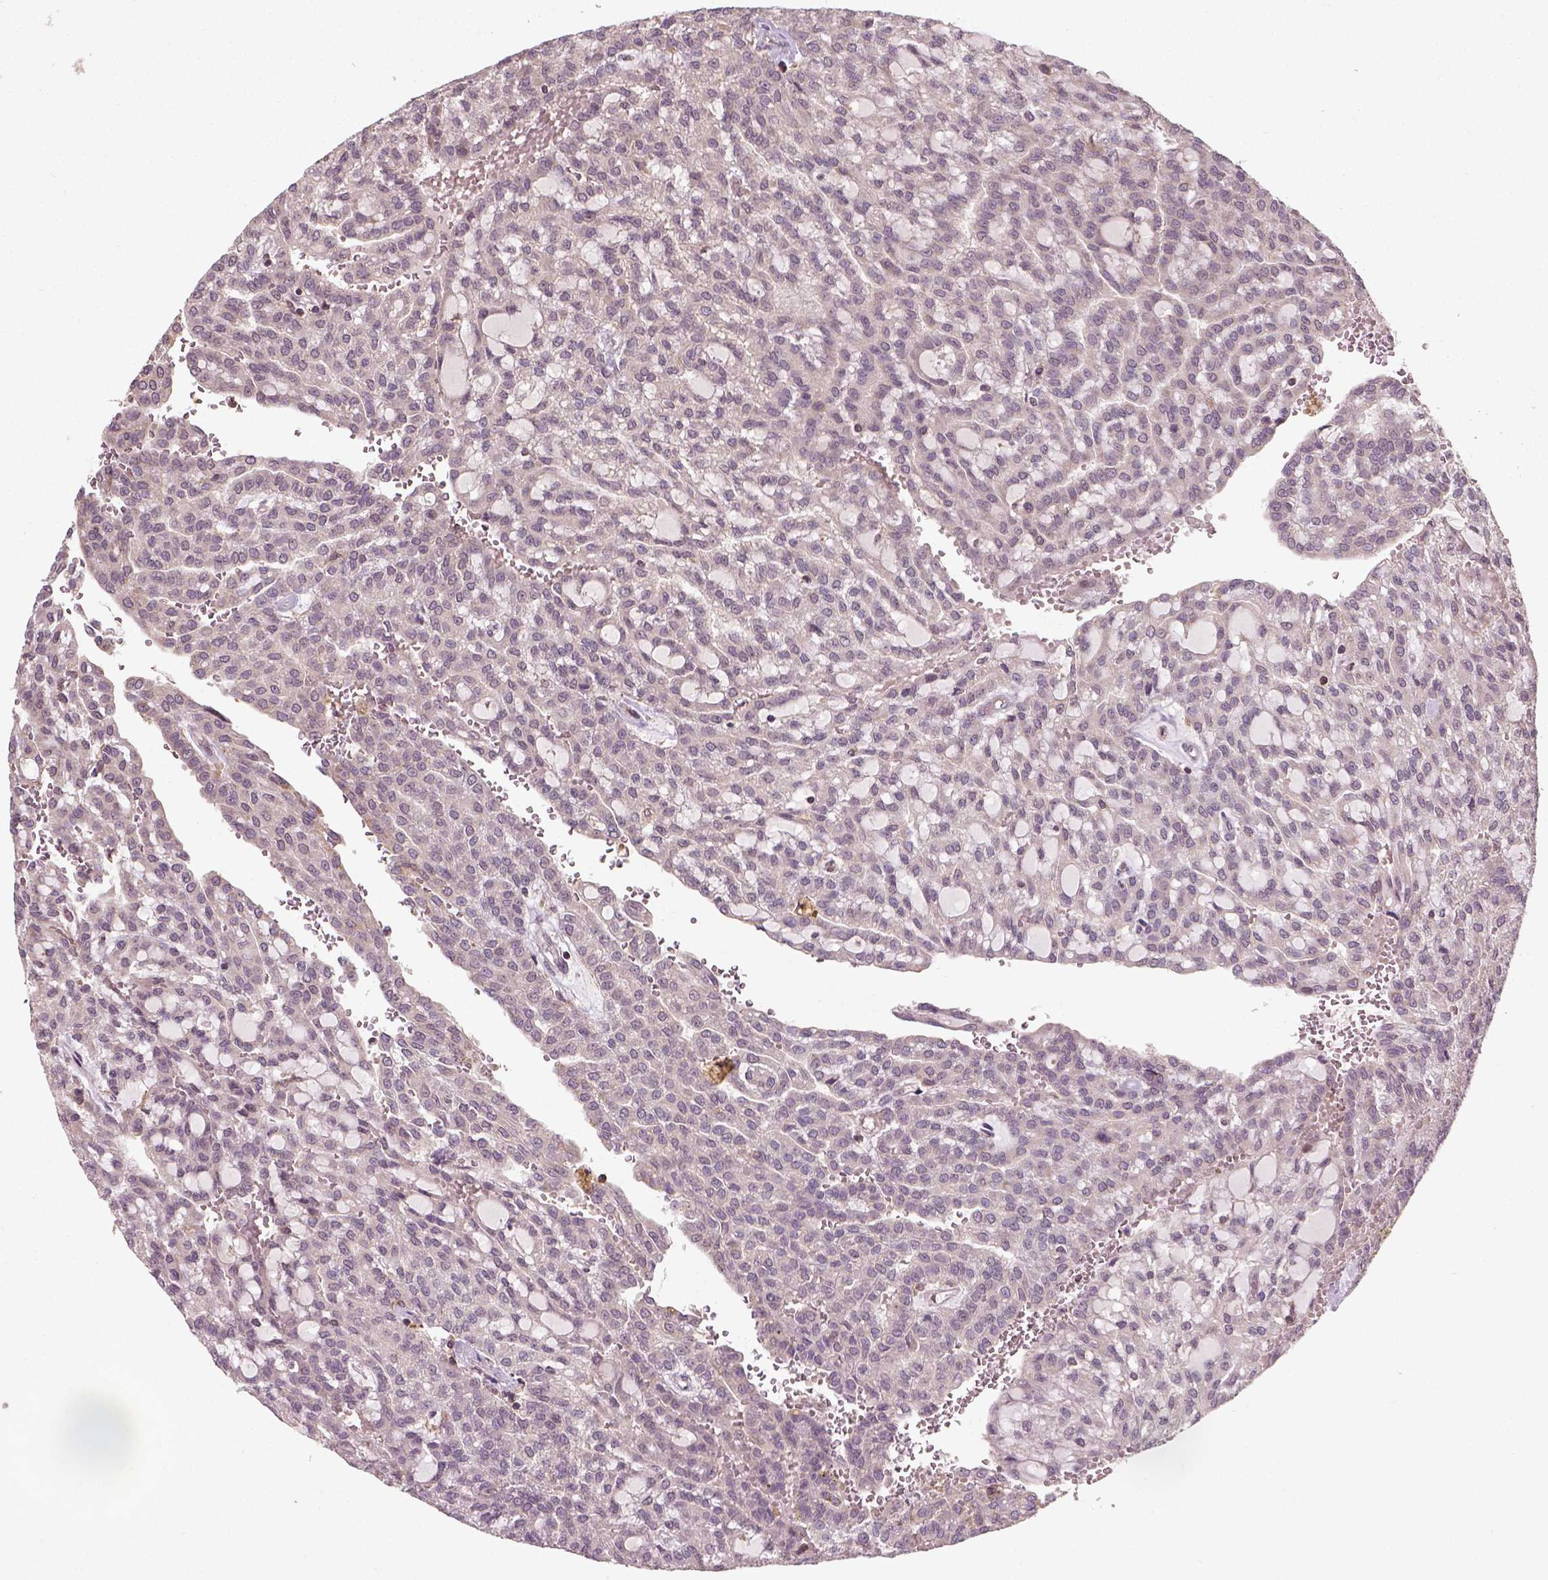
{"staining": {"intensity": "negative", "quantity": "none", "location": "none"}, "tissue": "renal cancer", "cell_type": "Tumor cells", "image_type": "cancer", "snomed": [{"axis": "morphology", "description": "Adenocarcinoma, NOS"}, {"axis": "topography", "description": "Kidney"}], "caption": "The immunohistochemistry micrograph has no significant expression in tumor cells of adenocarcinoma (renal) tissue.", "gene": "CAMKK1", "patient": {"sex": "male", "age": 63}}